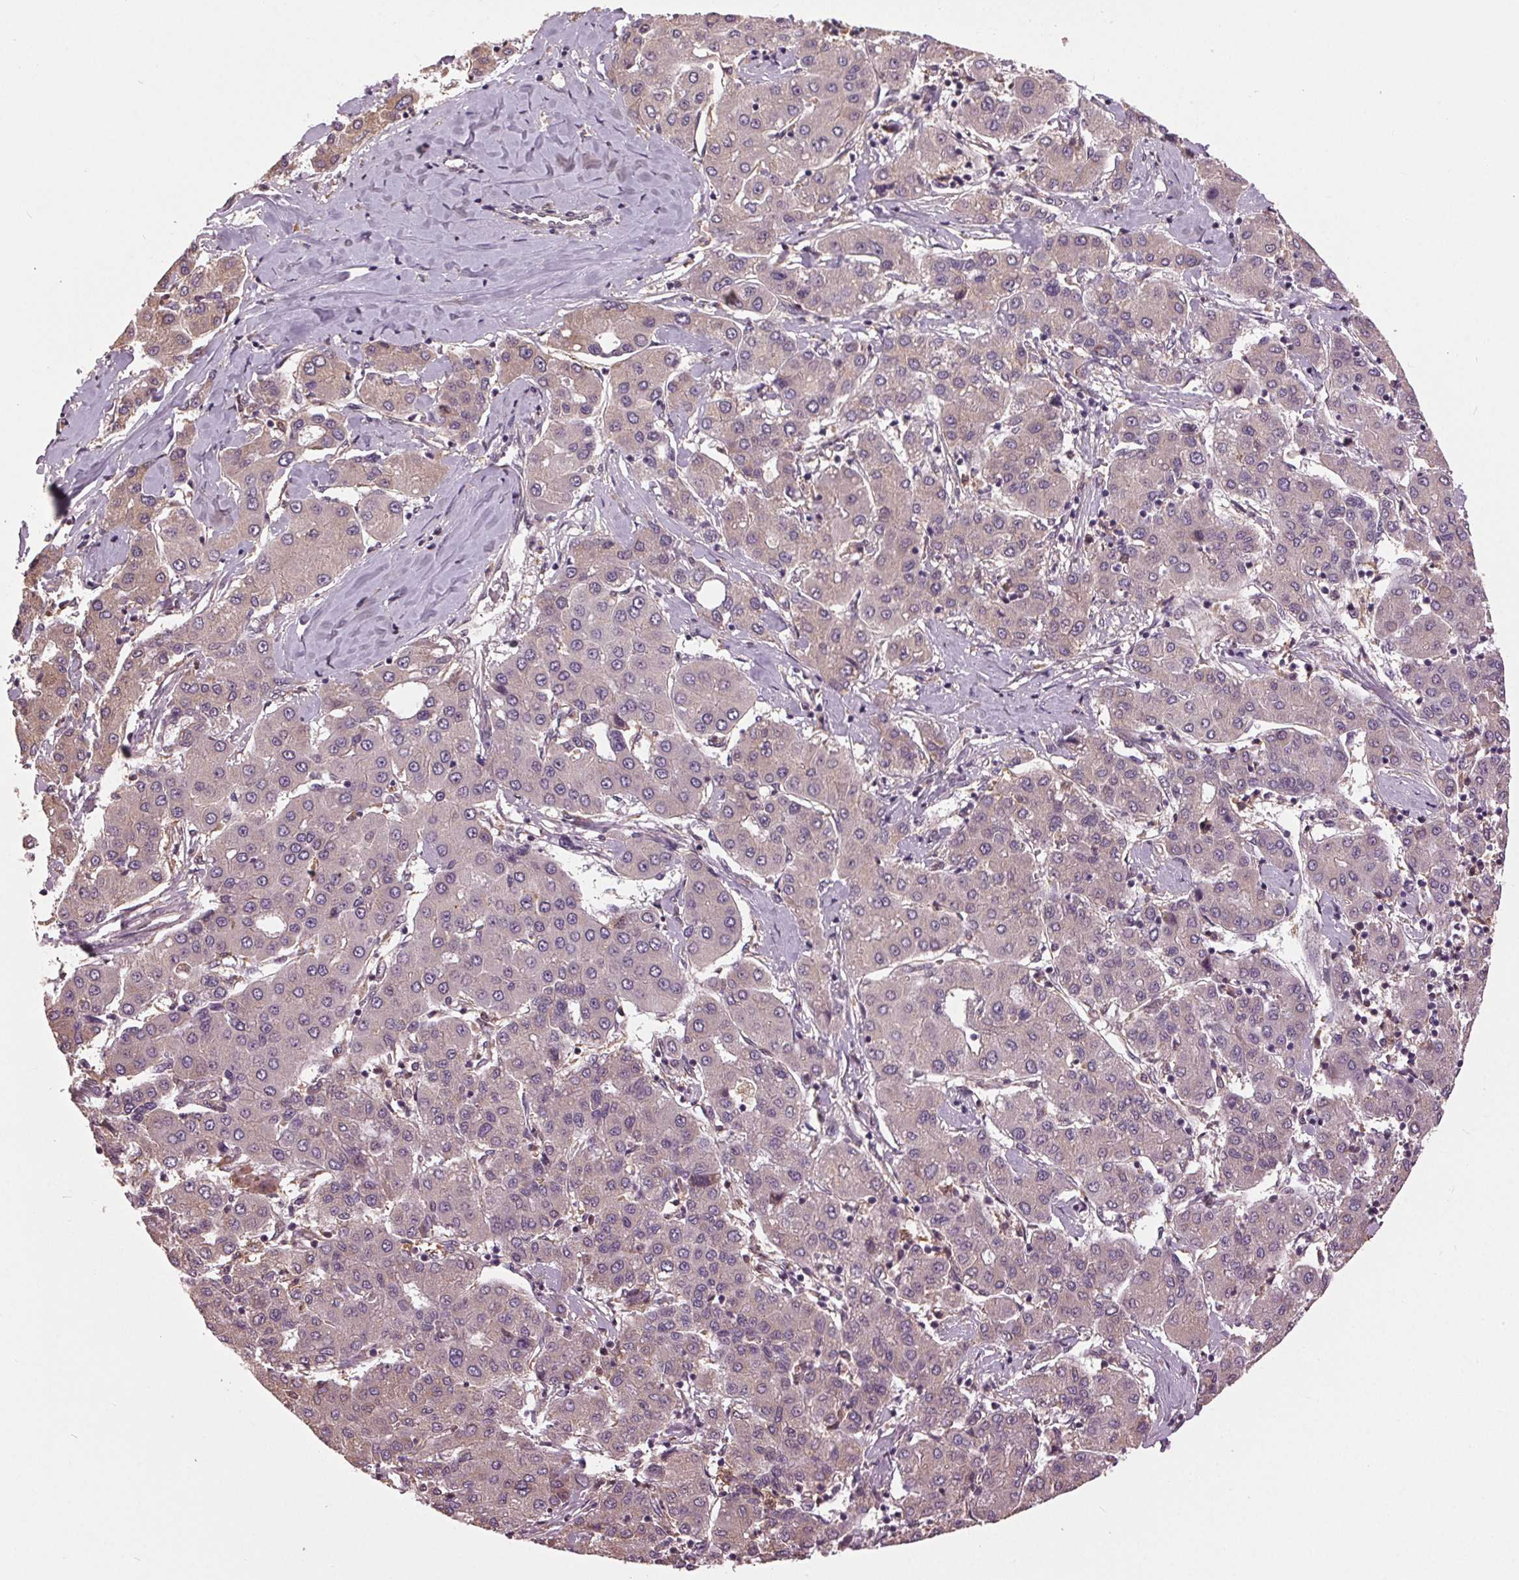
{"staining": {"intensity": "negative", "quantity": "none", "location": "none"}, "tissue": "liver cancer", "cell_type": "Tumor cells", "image_type": "cancer", "snomed": [{"axis": "morphology", "description": "Carcinoma, Hepatocellular, NOS"}, {"axis": "topography", "description": "Liver"}], "caption": "This is an immunohistochemistry micrograph of hepatocellular carcinoma (liver). There is no expression in tumor cells.", "gene": "BSDC1", "patient": {"sex": "male", "age": 65}}